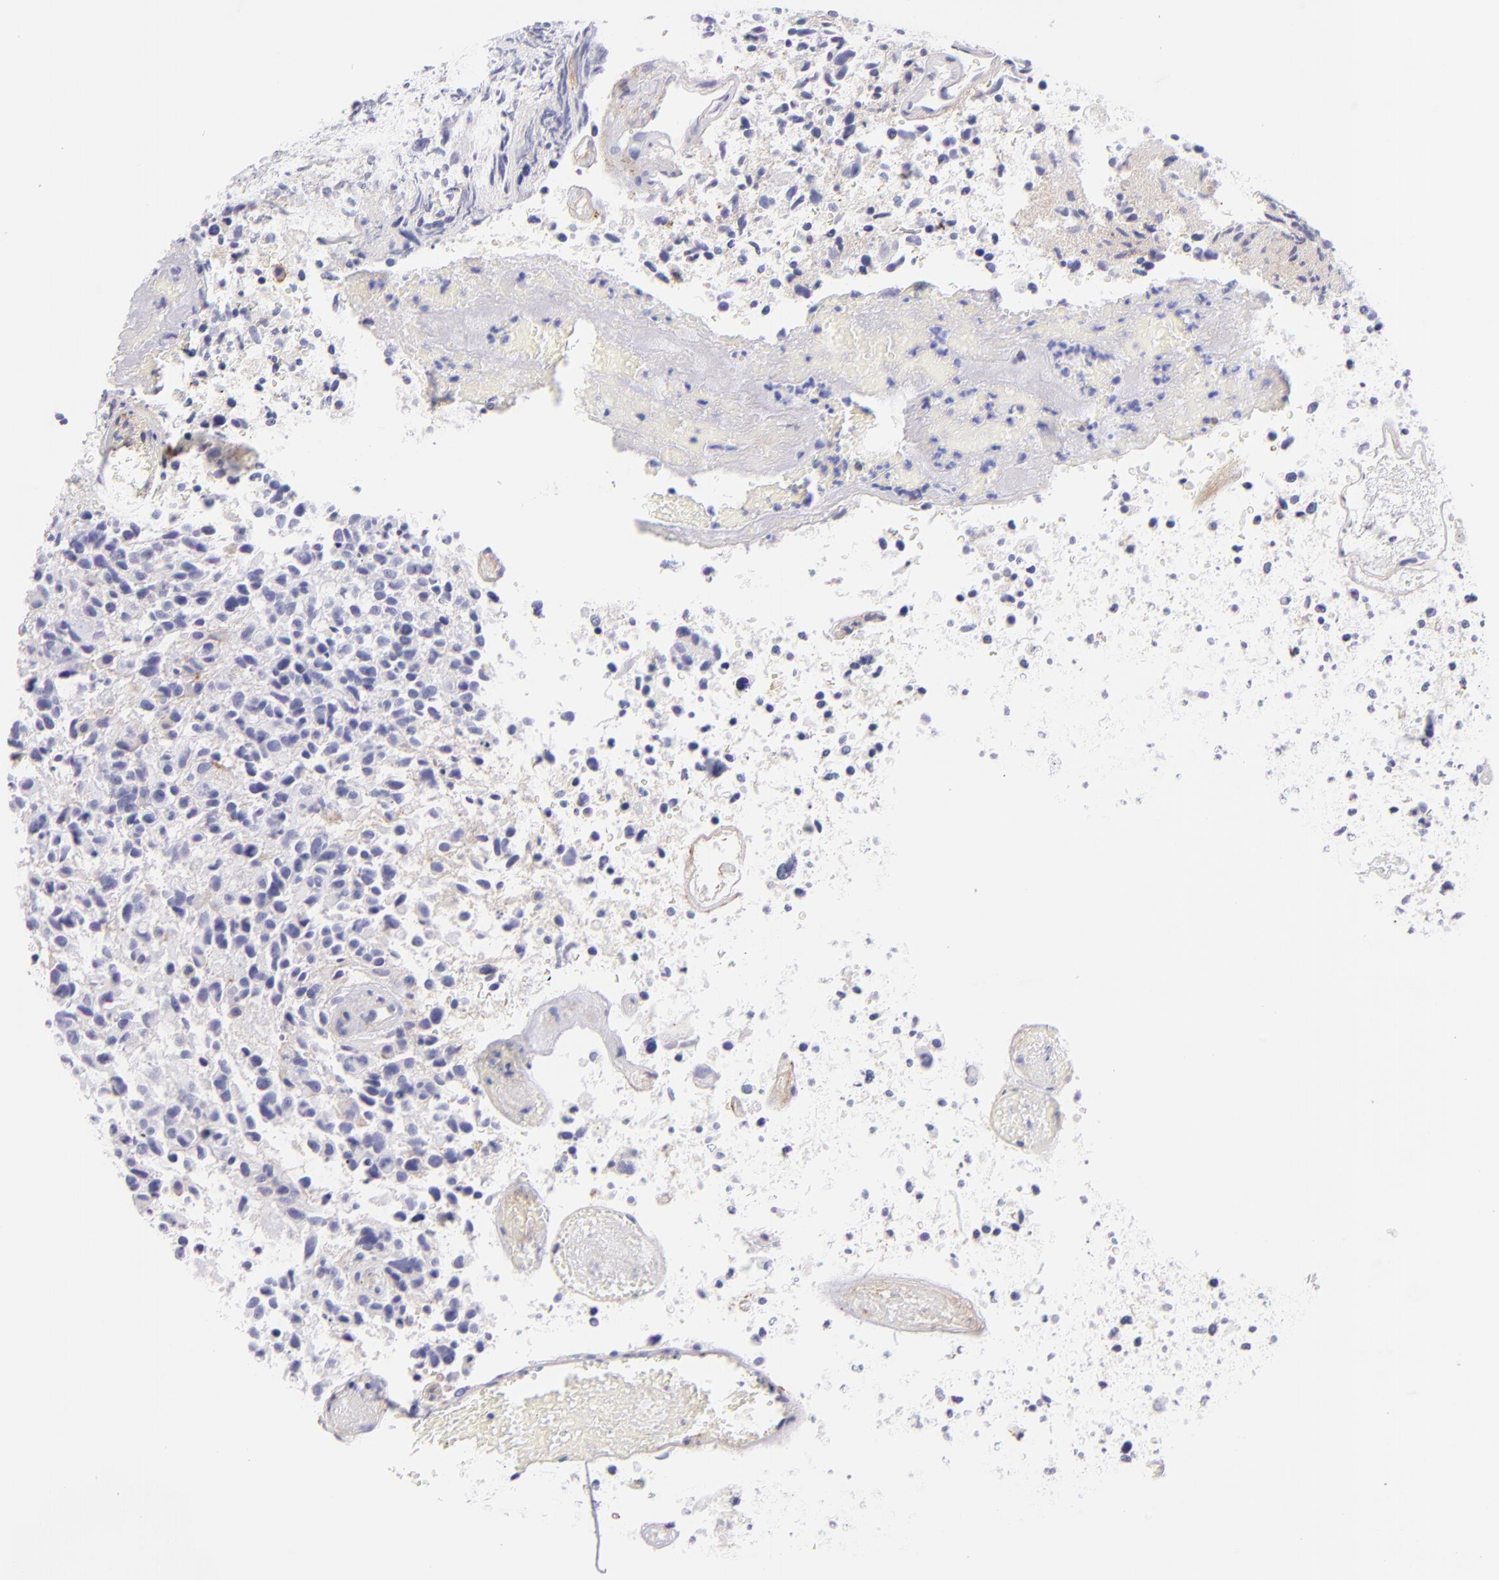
{"staining": {"intensity": "negative", "quantity": "none", "location": "none"}, "tissue": "glioma", "cell_type": "Tumor cells", "image_type": "cancer", "snomed": [{"axis": "morphology", "description": "Glioma, malignant, High grade"}, {"axis": "topography", "description": "Brain"}], "caption": "This photomicrograph is of glioma stained with immunohistochemistry (IHC) to label a protein in brown with the nuclei are counter-stained blue. There is no expression in tumor cells.", "gene": "CD81", "patient": {"sex": "male", "age": 72}}